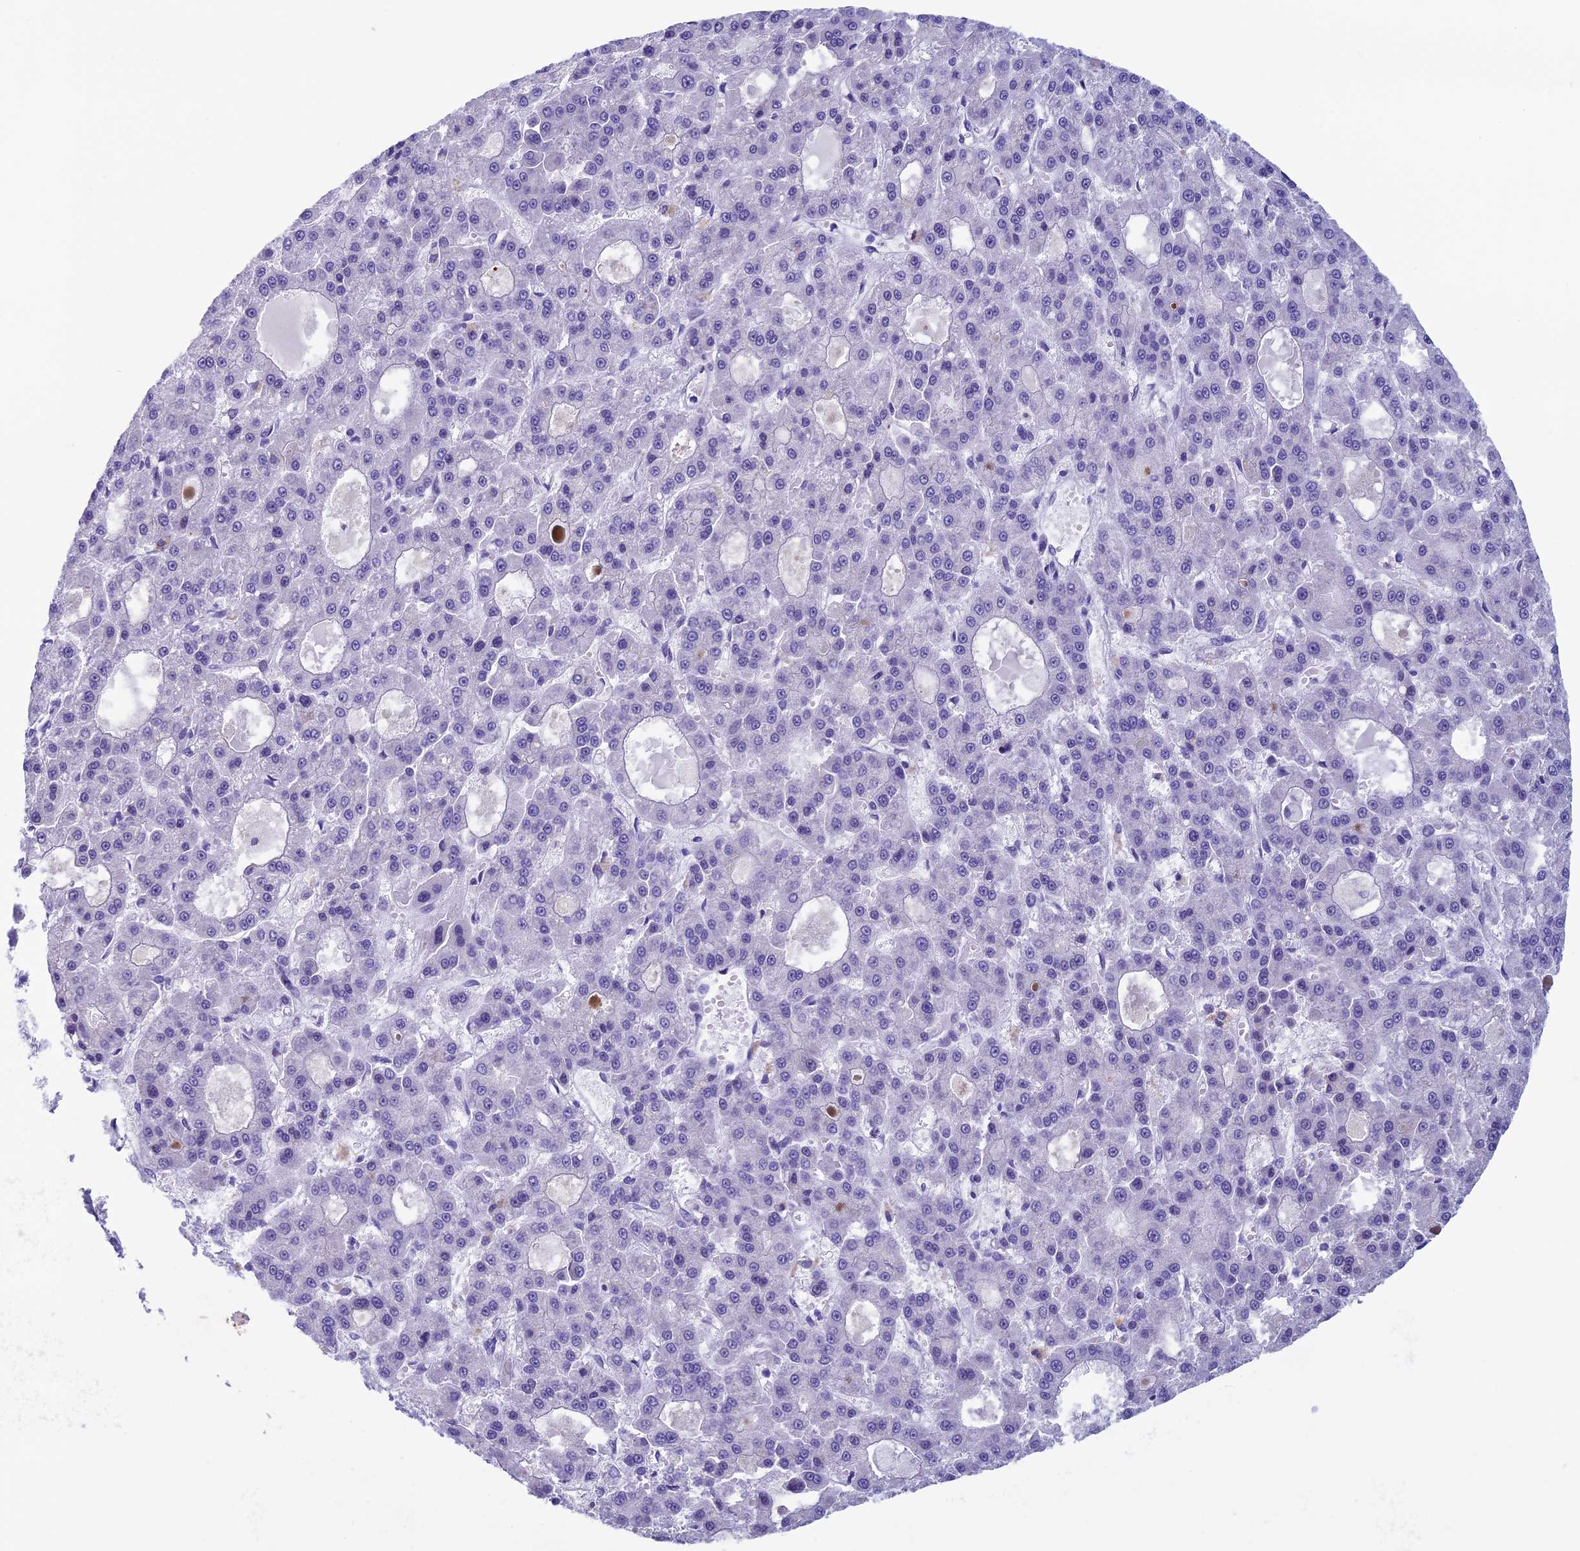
{"staining": {"intensity": "negative", "quantity": "none", "location": "none"}, "tissue": "liver cancer", "cell_type": "Tumor cells", "image_type": "cancer", "snomed": [{"axis": "morphology", "description": "Carcinoma, Hepatocellular, NOS"}, {"axis": "topography", "description": "Liver"}], "caption": "DAB immunohistochemical staining of liver cancer reveals no significant positivity in tumor cells.", "gene": "ZNF563", "patient": {"sex": "male", "age": 70}}